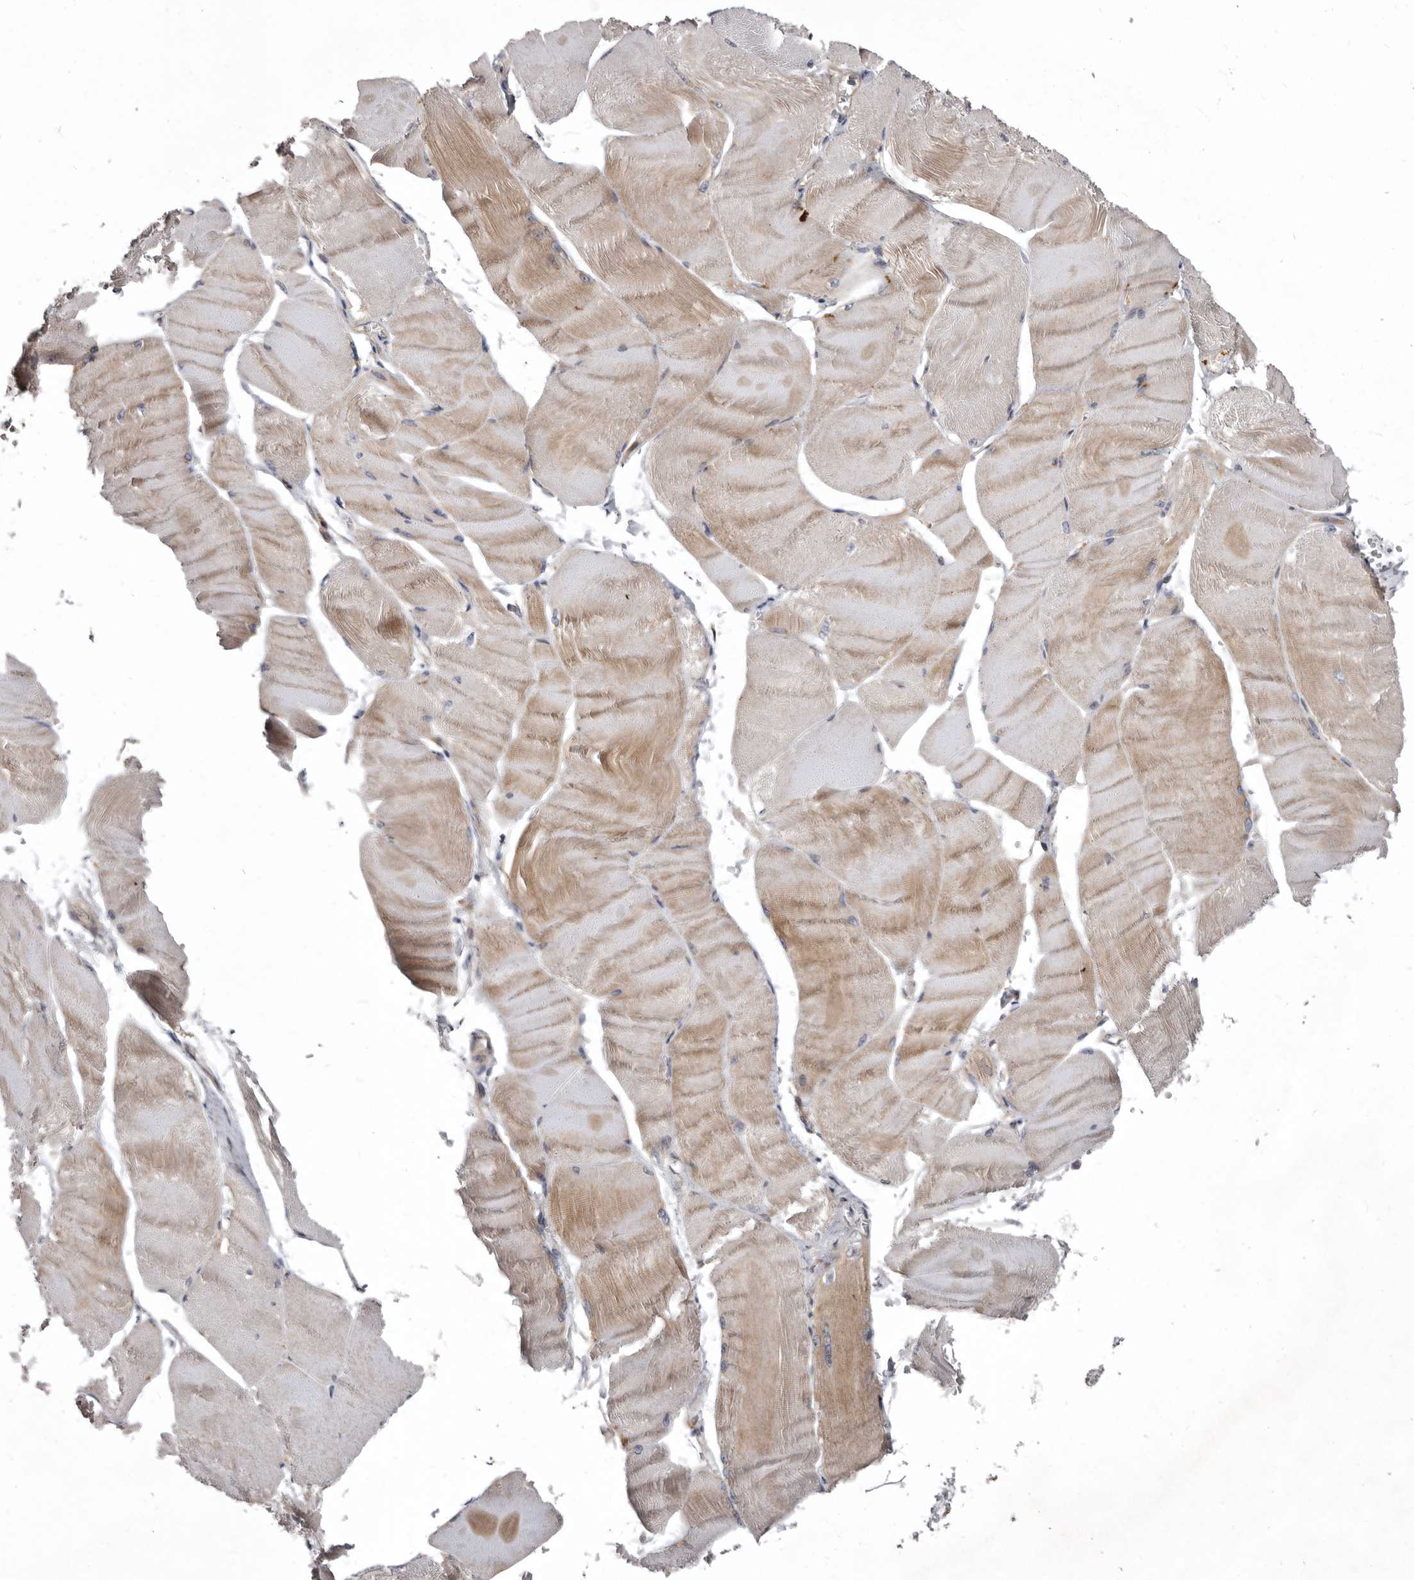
{"staining": {"intensity": "weak", "quantity": ">75%", "location": "cytoplasmic/membranous"}, "tissue": "skeletal muscle", "cell_type": "Myocytes", "image_type": "normal", "snomed": [{"axis": "morphology", "description": "Normal tissue, NOS"}, {"axis": "morphology", "description": "Basal cell carcinoma"}, {"axis": "topography", "description": "Skeletal muscle"}], "caption": "There is low levels of weak cytoplasmic/membranous expression in myocytes of benign skeletal muscle, as demonstrated by immunohistochemical staining (brown color).", "gene": "SMC4", "patient": {"sex": "female", "age": 64}}